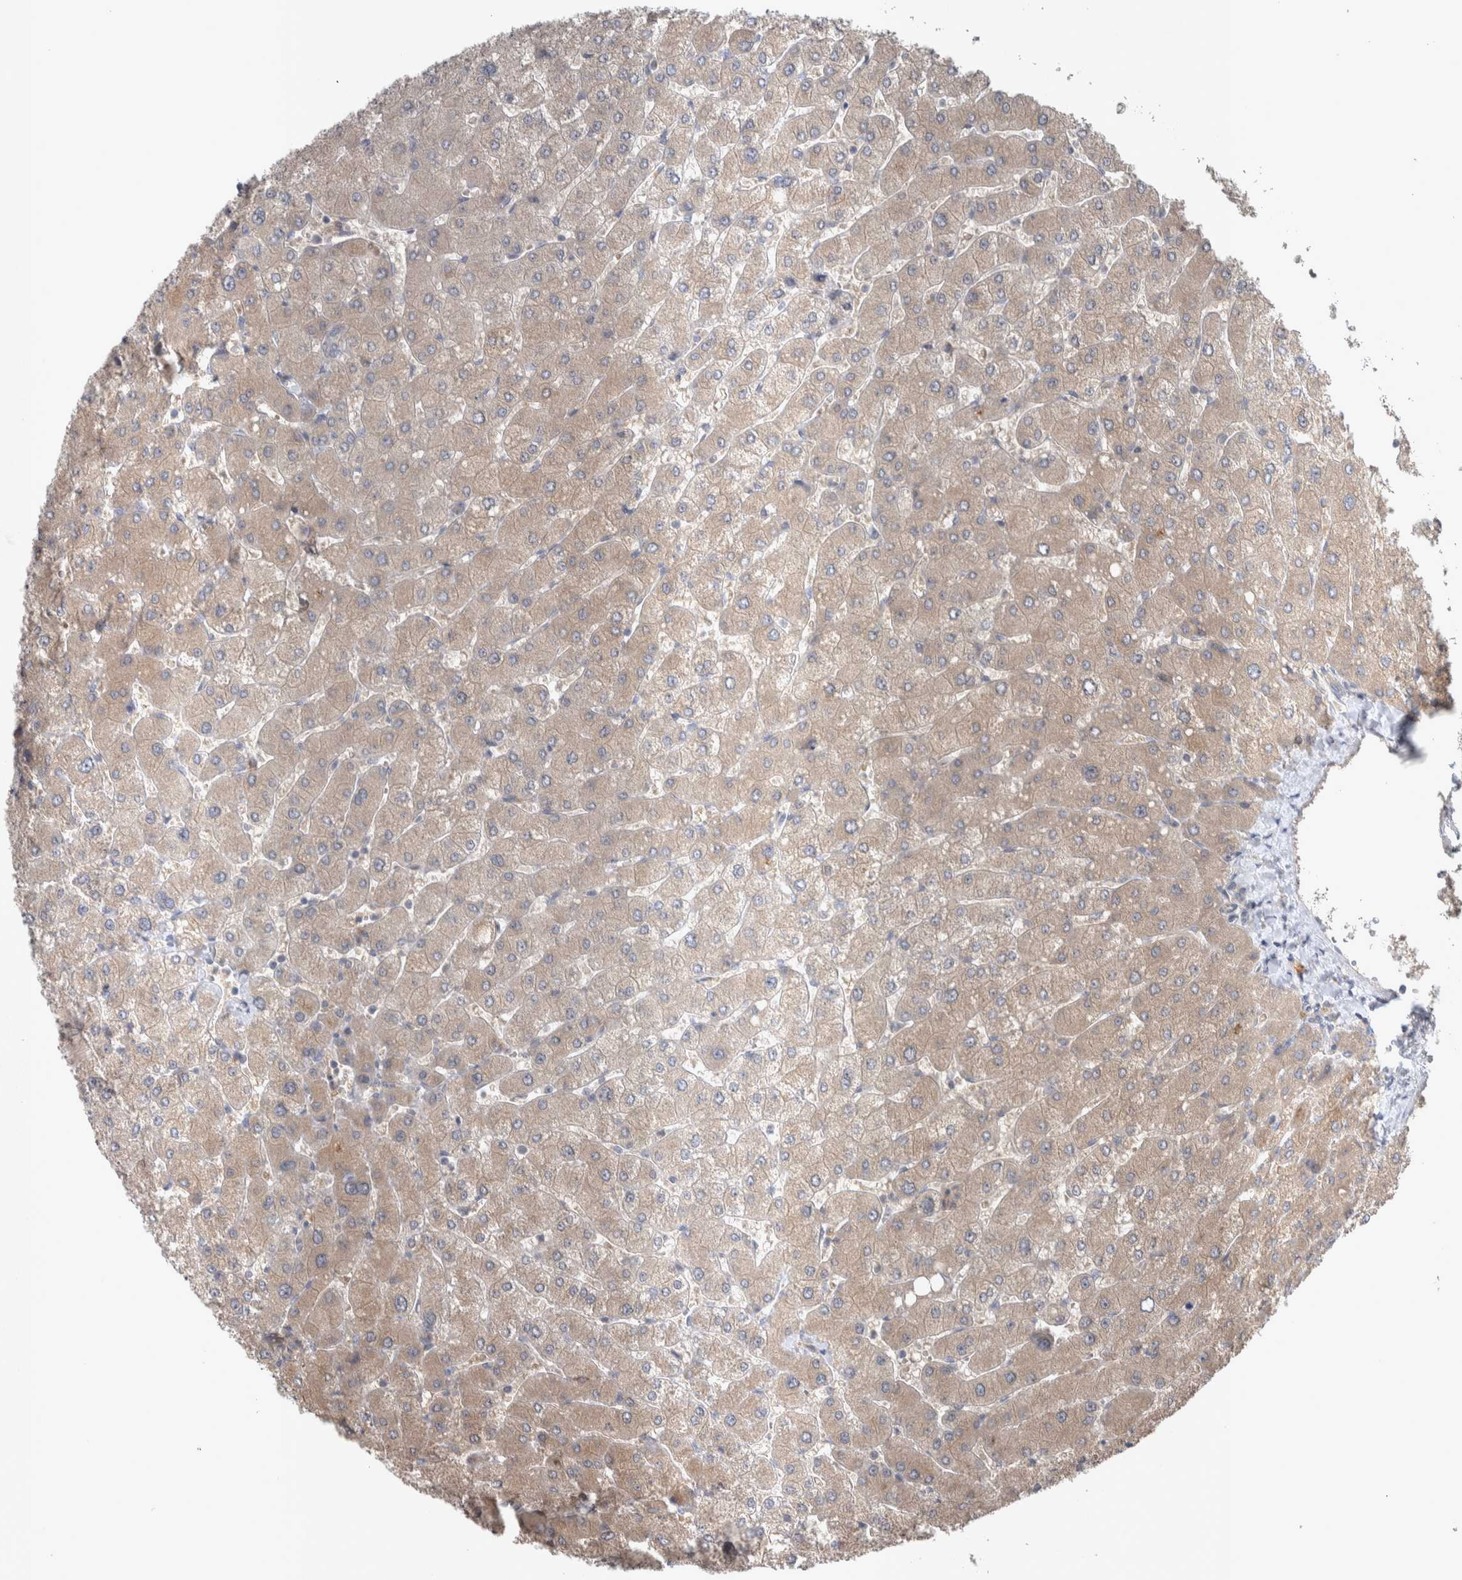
{"staining": {"intensity": "weak", "quantity": ">75%", "location": "cytoplasmic/membranous"}, "tissue": "liver", "cell_type": "Cholangiocytes", "image_type": "normal", "snomed": [{"axis": "morphology", "description": "Normal tissue, NOS"}, {"axis": "topography", "description": "Liver"}], "caption": "Immunohistochemical staining of unremarkable human liver reveals weak cytoplasmic/membranous protein positivity in about >75% of cholangiocytes.", "gene": "SRP68", "patient": {"sex": "male", "age": 55}}